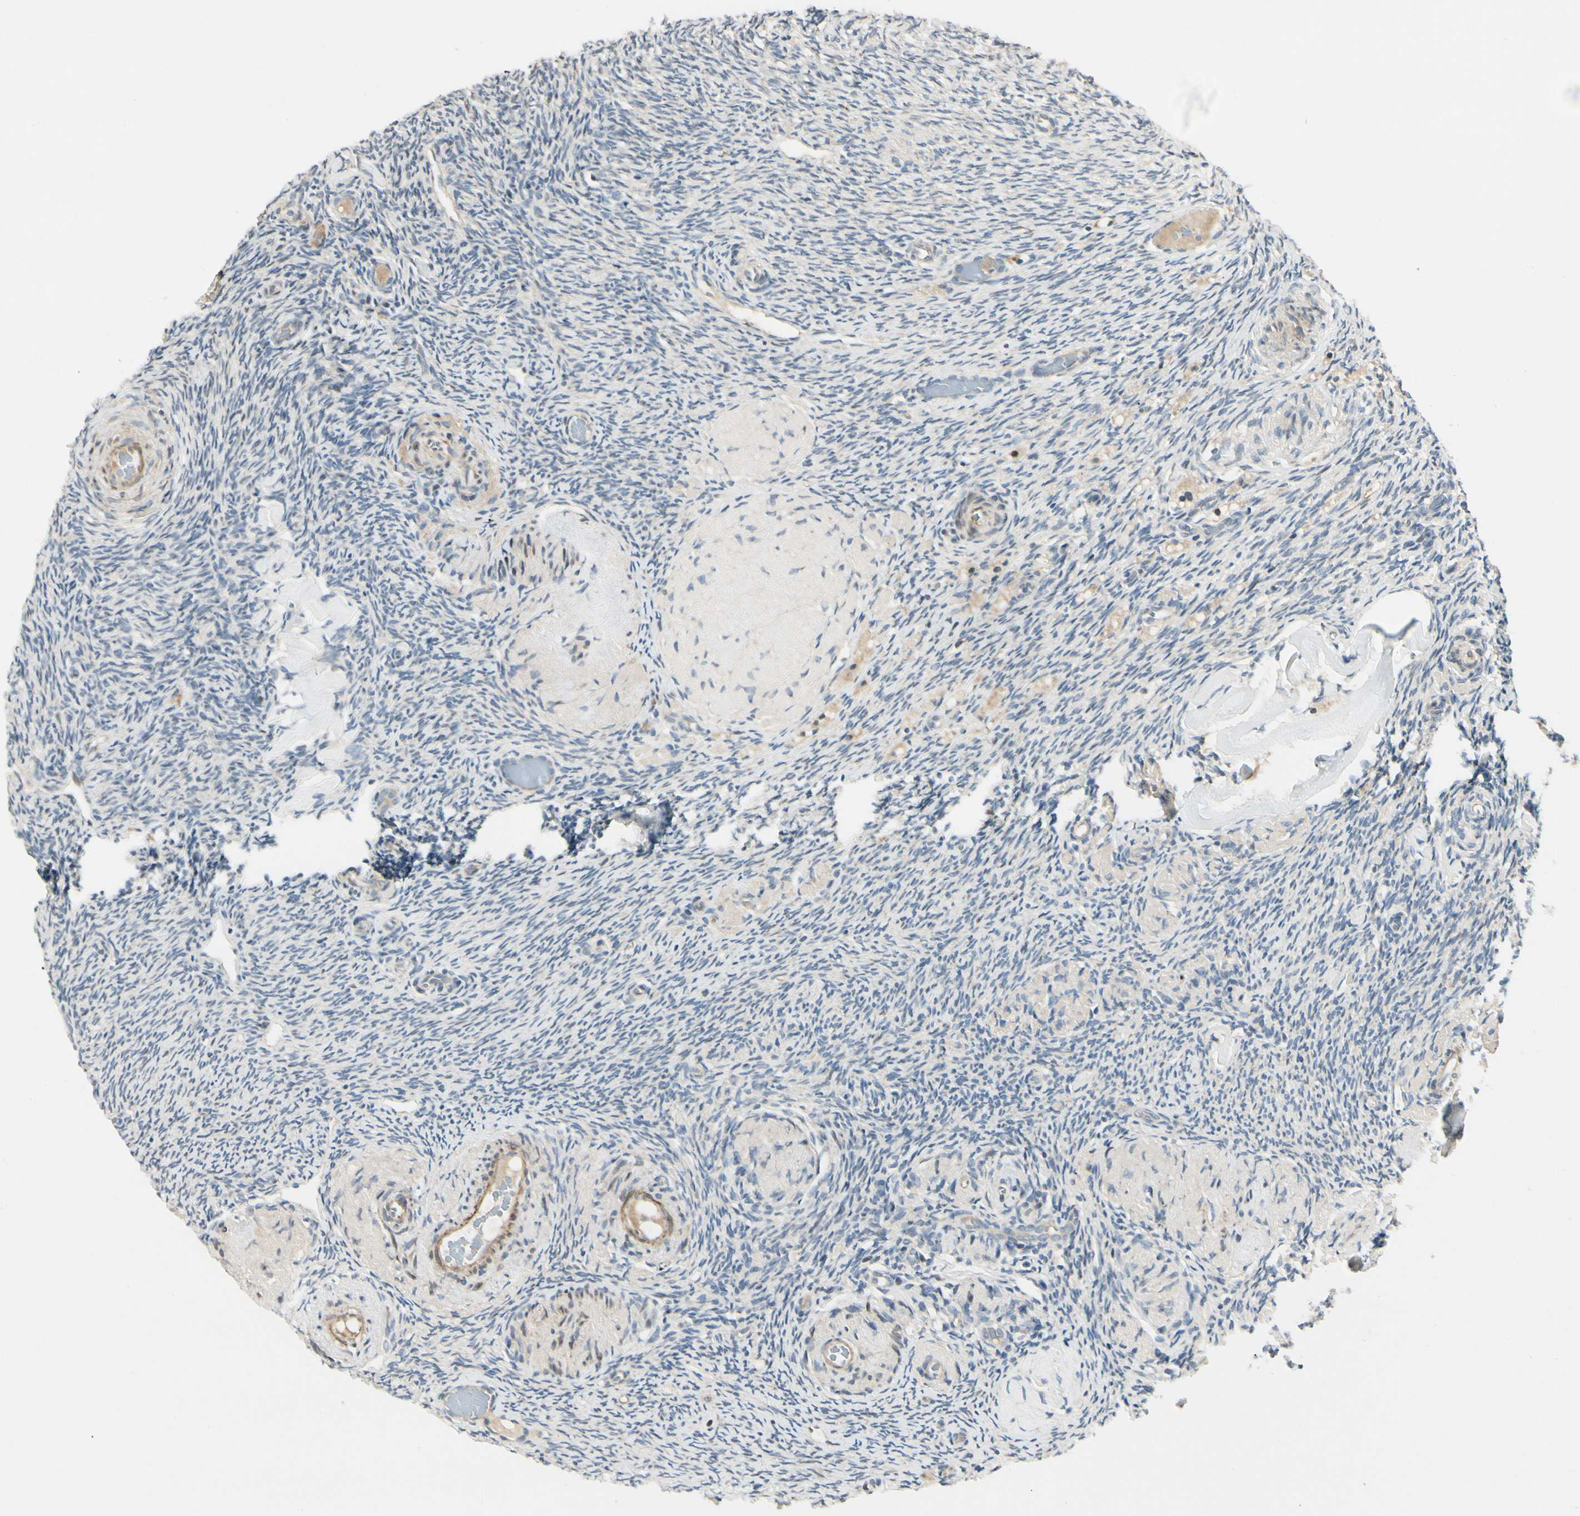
{"staining": {"intensity": "negative", "quantity": "none", "location": "none"}, "tissue": "ovary", "cell_type": "Ovarian stroma cells", "image_type": "normal", "snomed": [{"axis": "morphology", "description": "Normal tissue, NOS"}, {"axis": "topography", "description": "Ovary"}], "caption": "The micrograph exhibits no staining of ovarian stroma cells in benign ovary.", "gene": "P4HA3", "patient": {"sex": "female", "age": 60}}